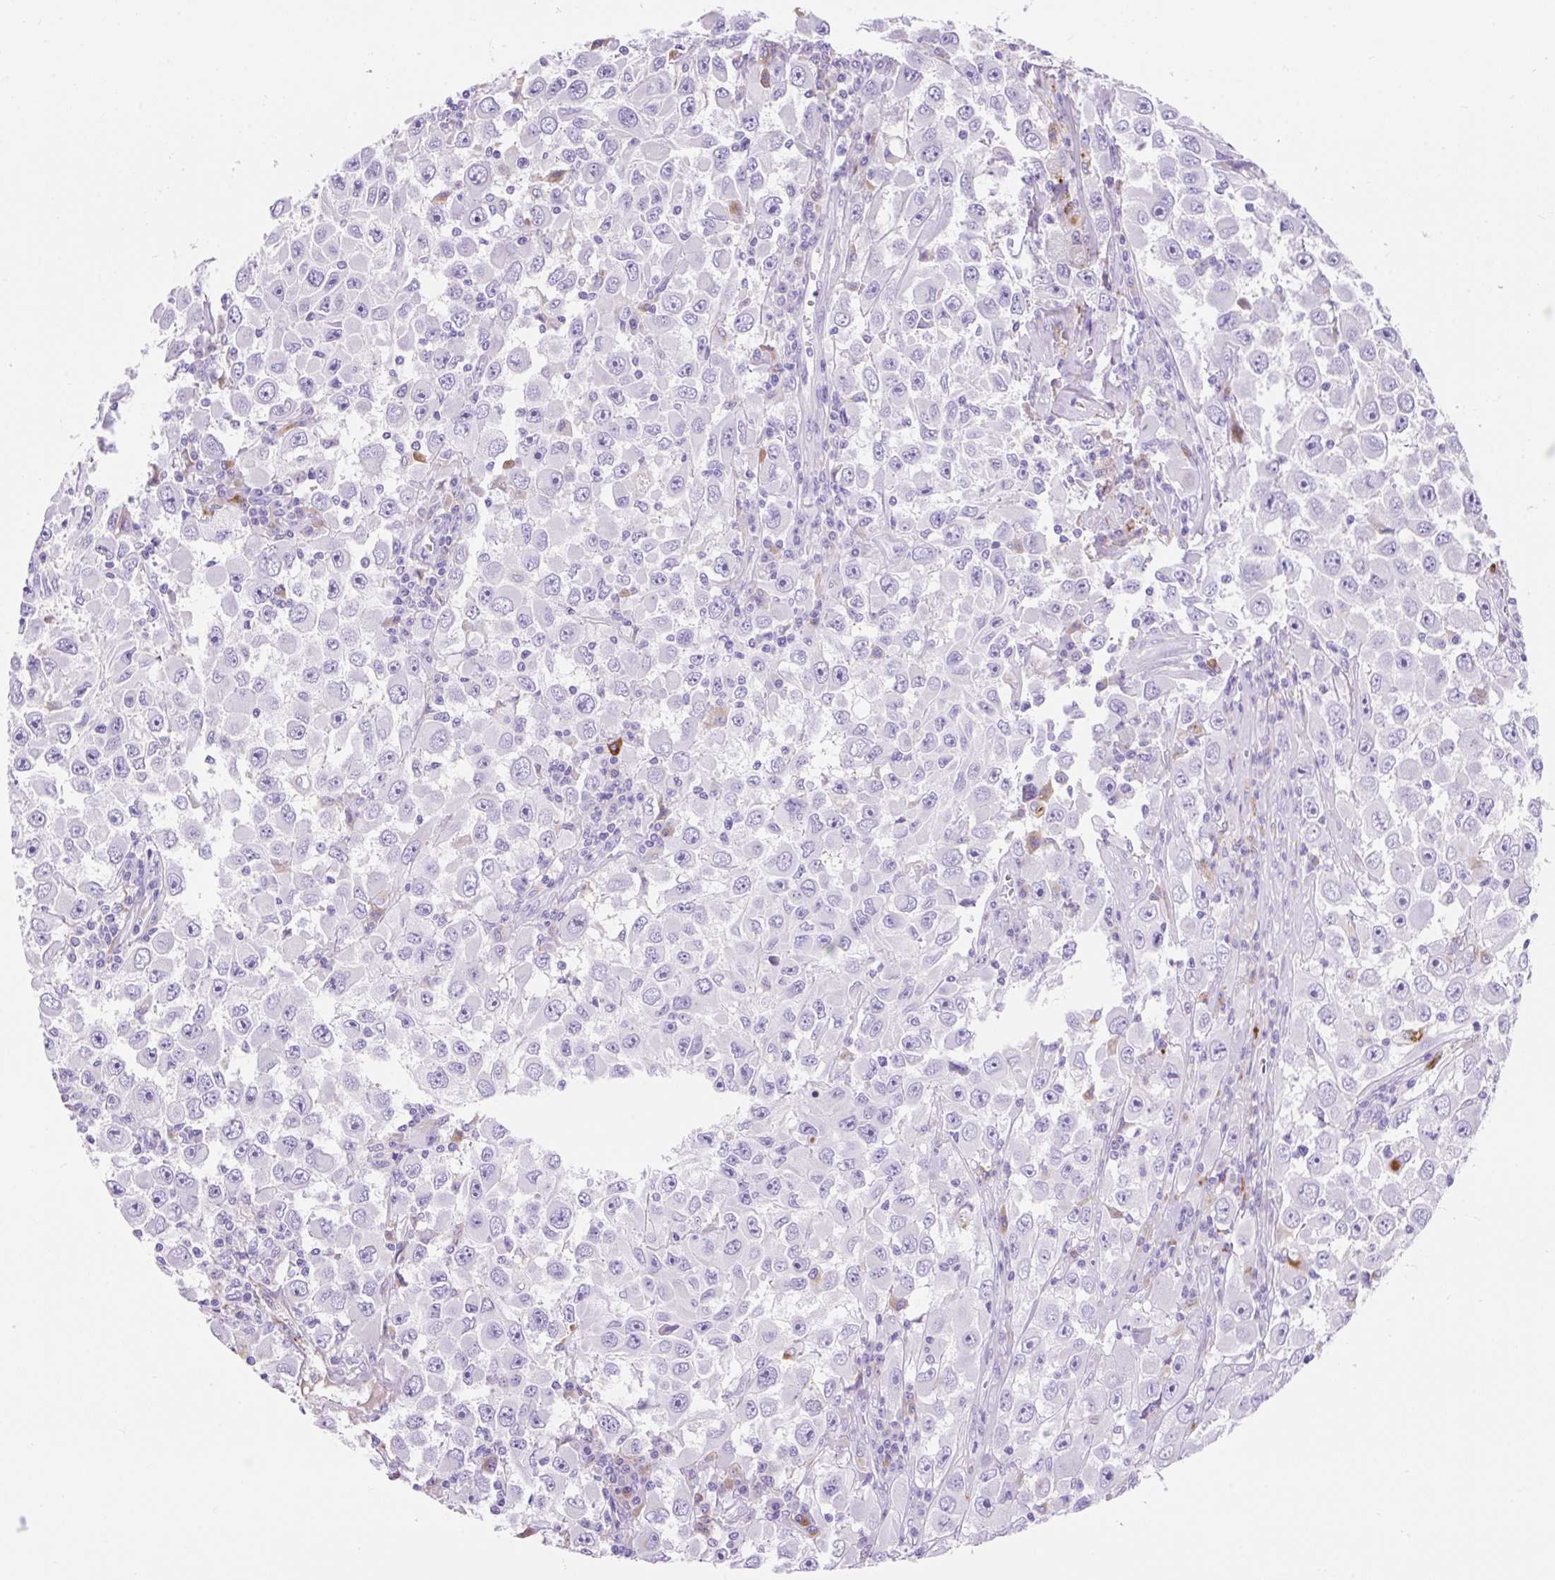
{"staining": {"intensity": "negative", "quantity": "none", "location": "none"}, "tissue": "melanoma", "cell_type": "Tumor cells", "image_type": "cancer", "snomed": [{"axis": "morphology", "description": "Malignant melanoma, Metastatic site"}, {"axis": "topography", "description": "Lymph node"}], "caption": "Tumor cells show no significant expression in malignant melanoma (metastatic site). The staining was performed using DAB to visualize the protein expression in brown, while the nuclei were stained in blue with hematoxylin (Magnification: 20x).", "gene": "HEXB", "patient": {"sex": "female", "age": 67}}